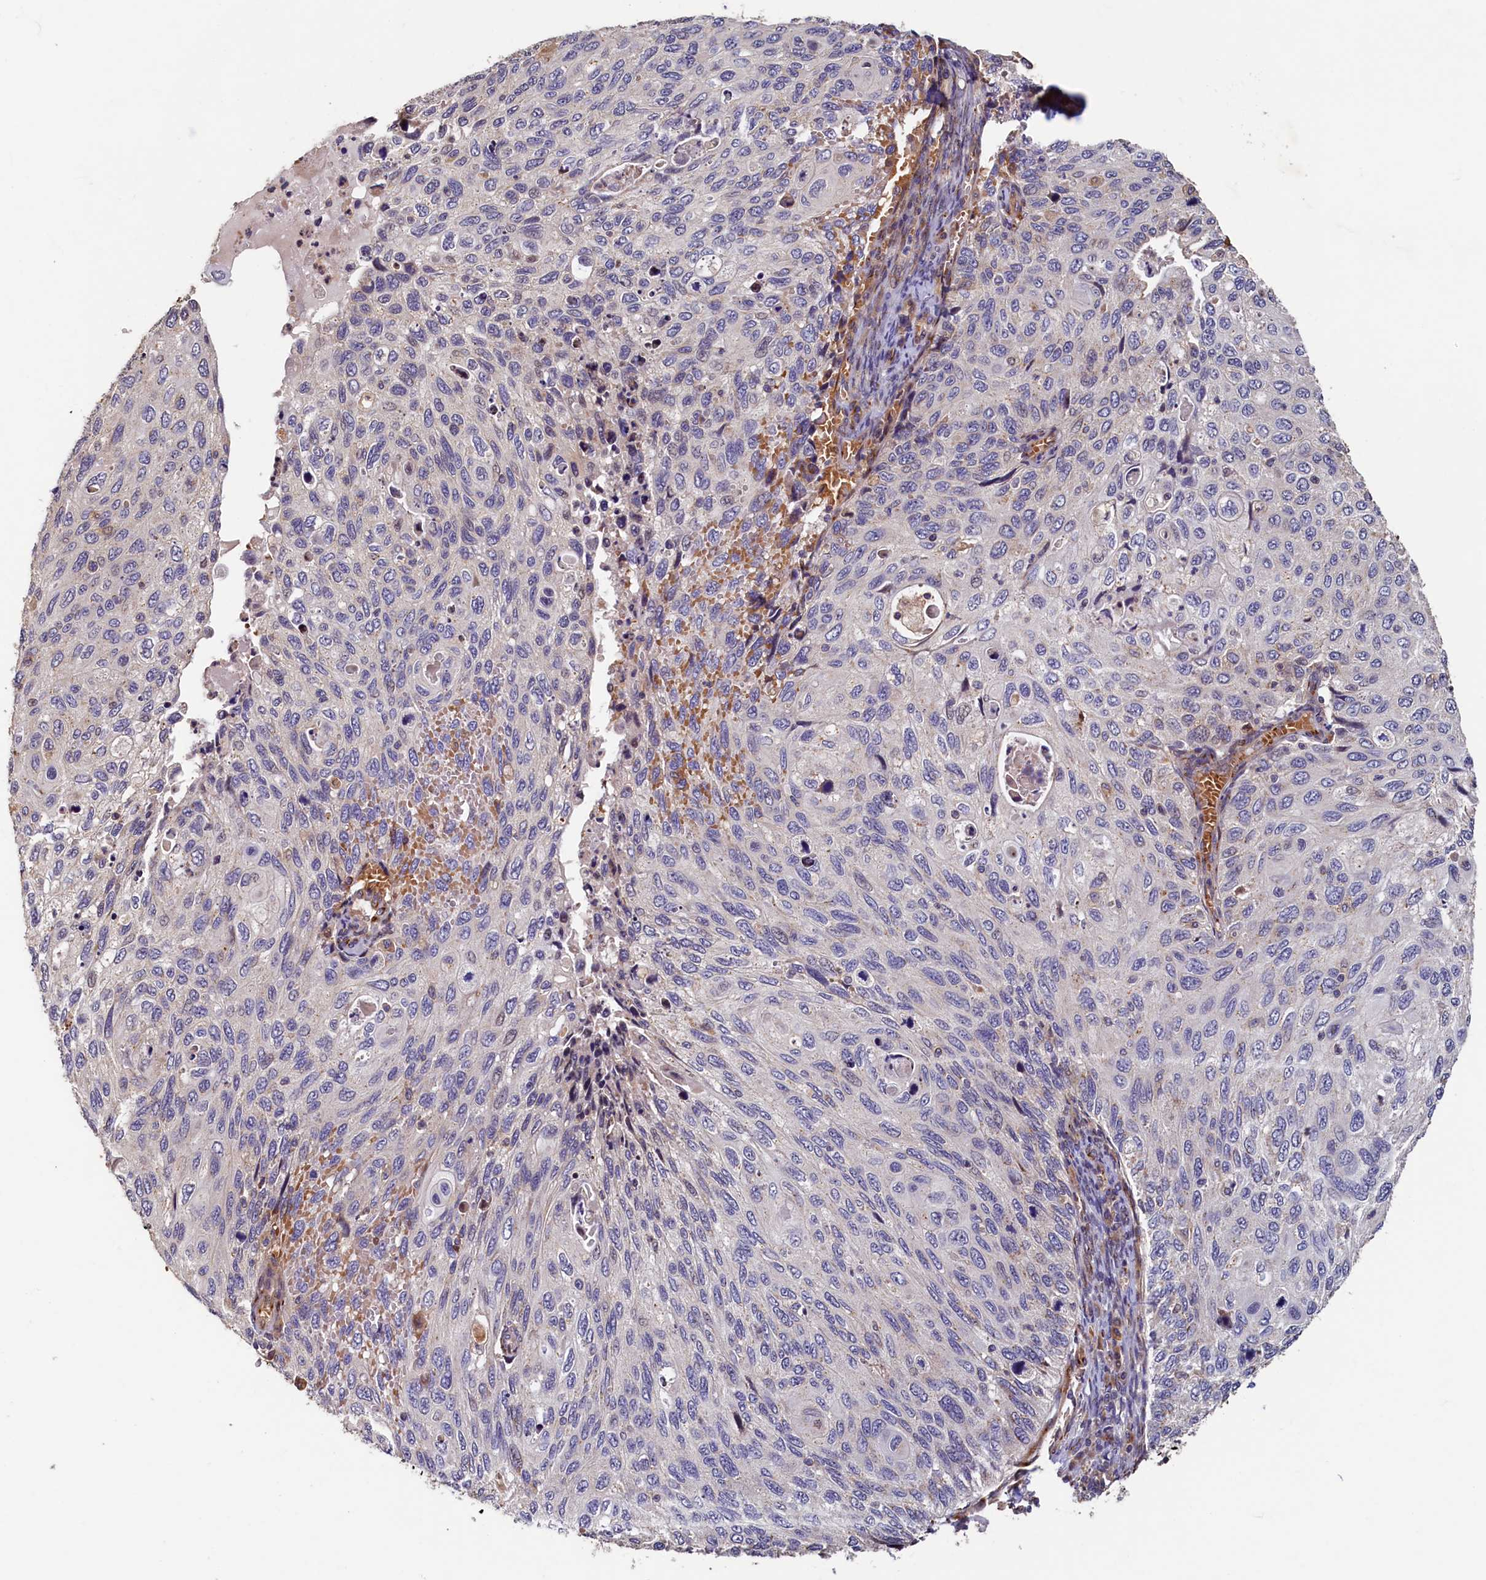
{"staining": {"intensity": "weak", "quantity": "<25%", "location": "cytoplasmic/membranous"}, "tissue": "cervical cancer", "cell_type": "Tumor cells", "image_type": "cancer", "snomed": [{"axis": "morphology", "description": "Squamous cell carcinoma, NOS"}, {"axis": "topography", "description": "Cervix"}], "caption": "There is no significant expression in tumor cells of cervical cancer (squamous cell carcinoma). (Brightfield microscopy of DAB (3,3'-diaminobenzidine) immunohistochemistry at high magnification).", "gene": "TMEM181", "patient": {"sex": "female", "age": 70}}